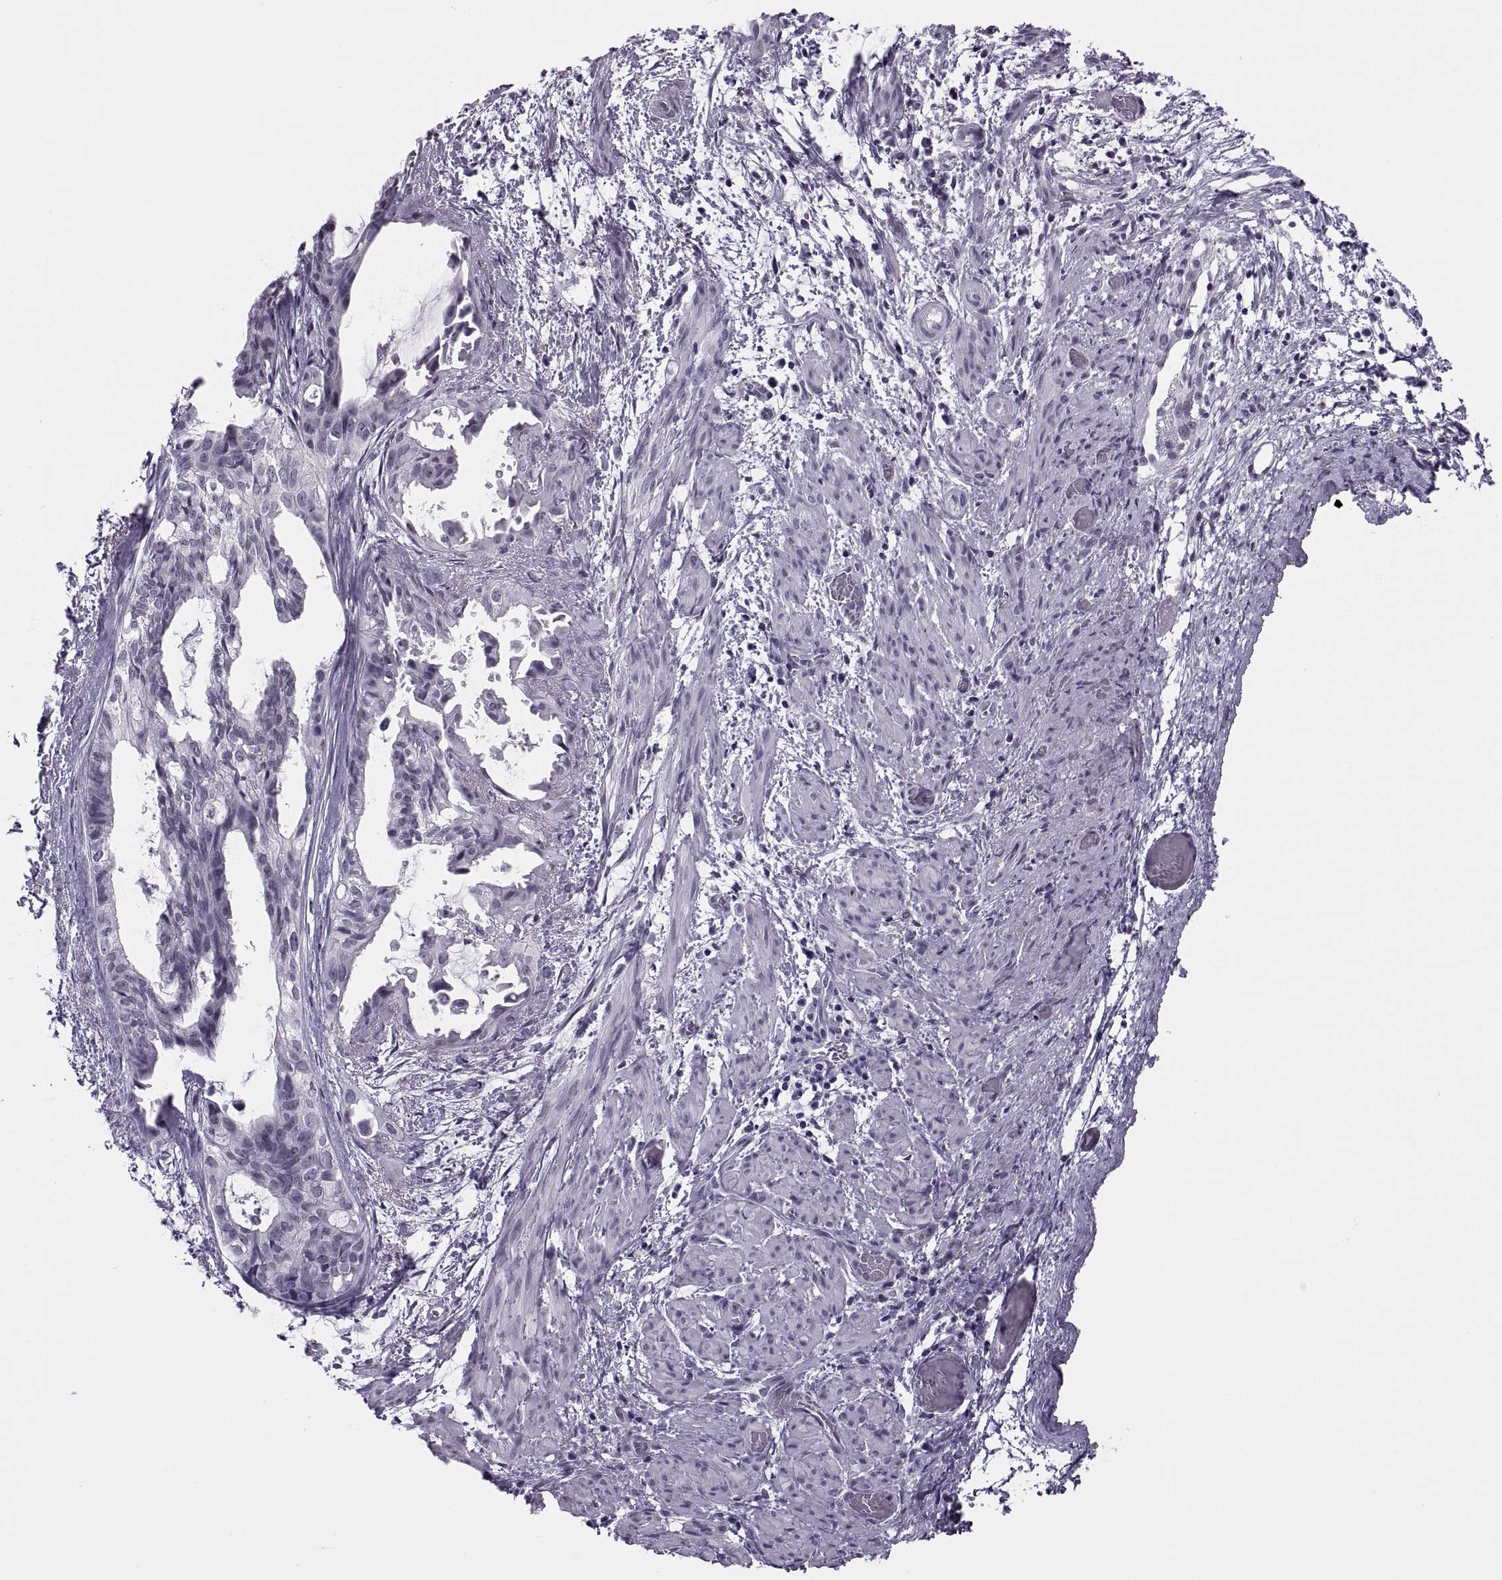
{"staining": {"intensity": "negative", "quantity": "none", "location": "none"}, "tissue": "endometrial cancer", "cell_type": "Tumor cells", "image_type": "cancer", "snomed": [{"axis": "morphology", "description": "Adenocarcinoma, NOS"}, {"axis": "topography", "description": "Endometrium"}], "caption": "The image demonstrates no significant expression in tumor cells of adenocarcinoma (endometrial). (Brightfield microscopy of DAB IHC at high magnification).", "gene": "TBC1D3G", "patient": {"sex": "female", "age": 86}}